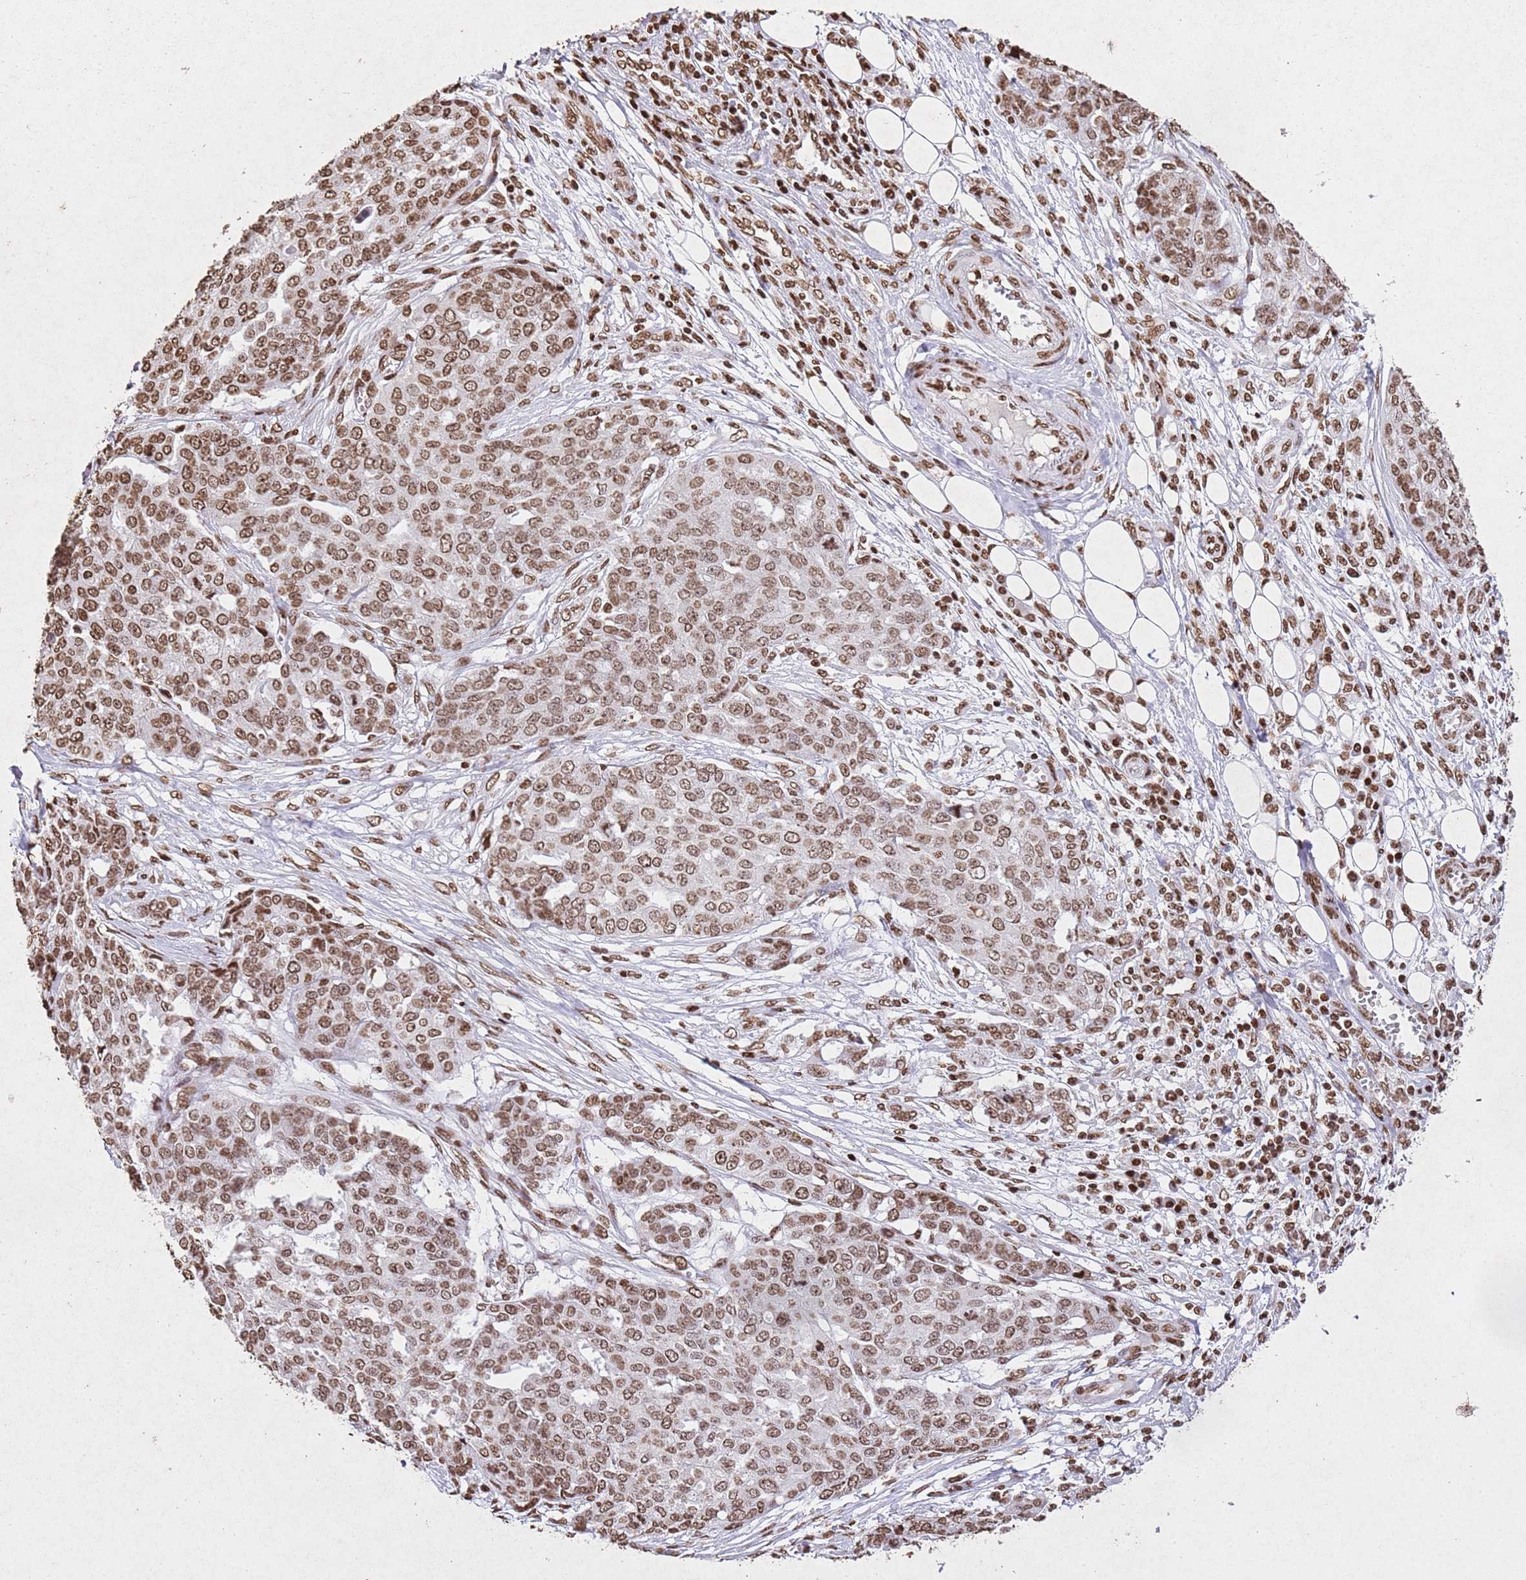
{"staining": {"intensity": "moderate", "quantity": ">75%", "location": "nuclear"}, "tissue": "ovarian cancer", "cell_type": "Tumor cells", "image_type": "cancer", "snomed": [{"axis": "morphology", "description": "Cystadenocarcinoma, serous, NOS"}, {"axis": "topography", "description": "Soft tissue"}, {"axis": "topography", "description": "Ovary"}], "caption": "Human ovarian cancer stained with a protein marker demonstrates moderate staining in tumor cells.", "gene": "BMAL1", "patient": {"sex": "female", "age": 57}}